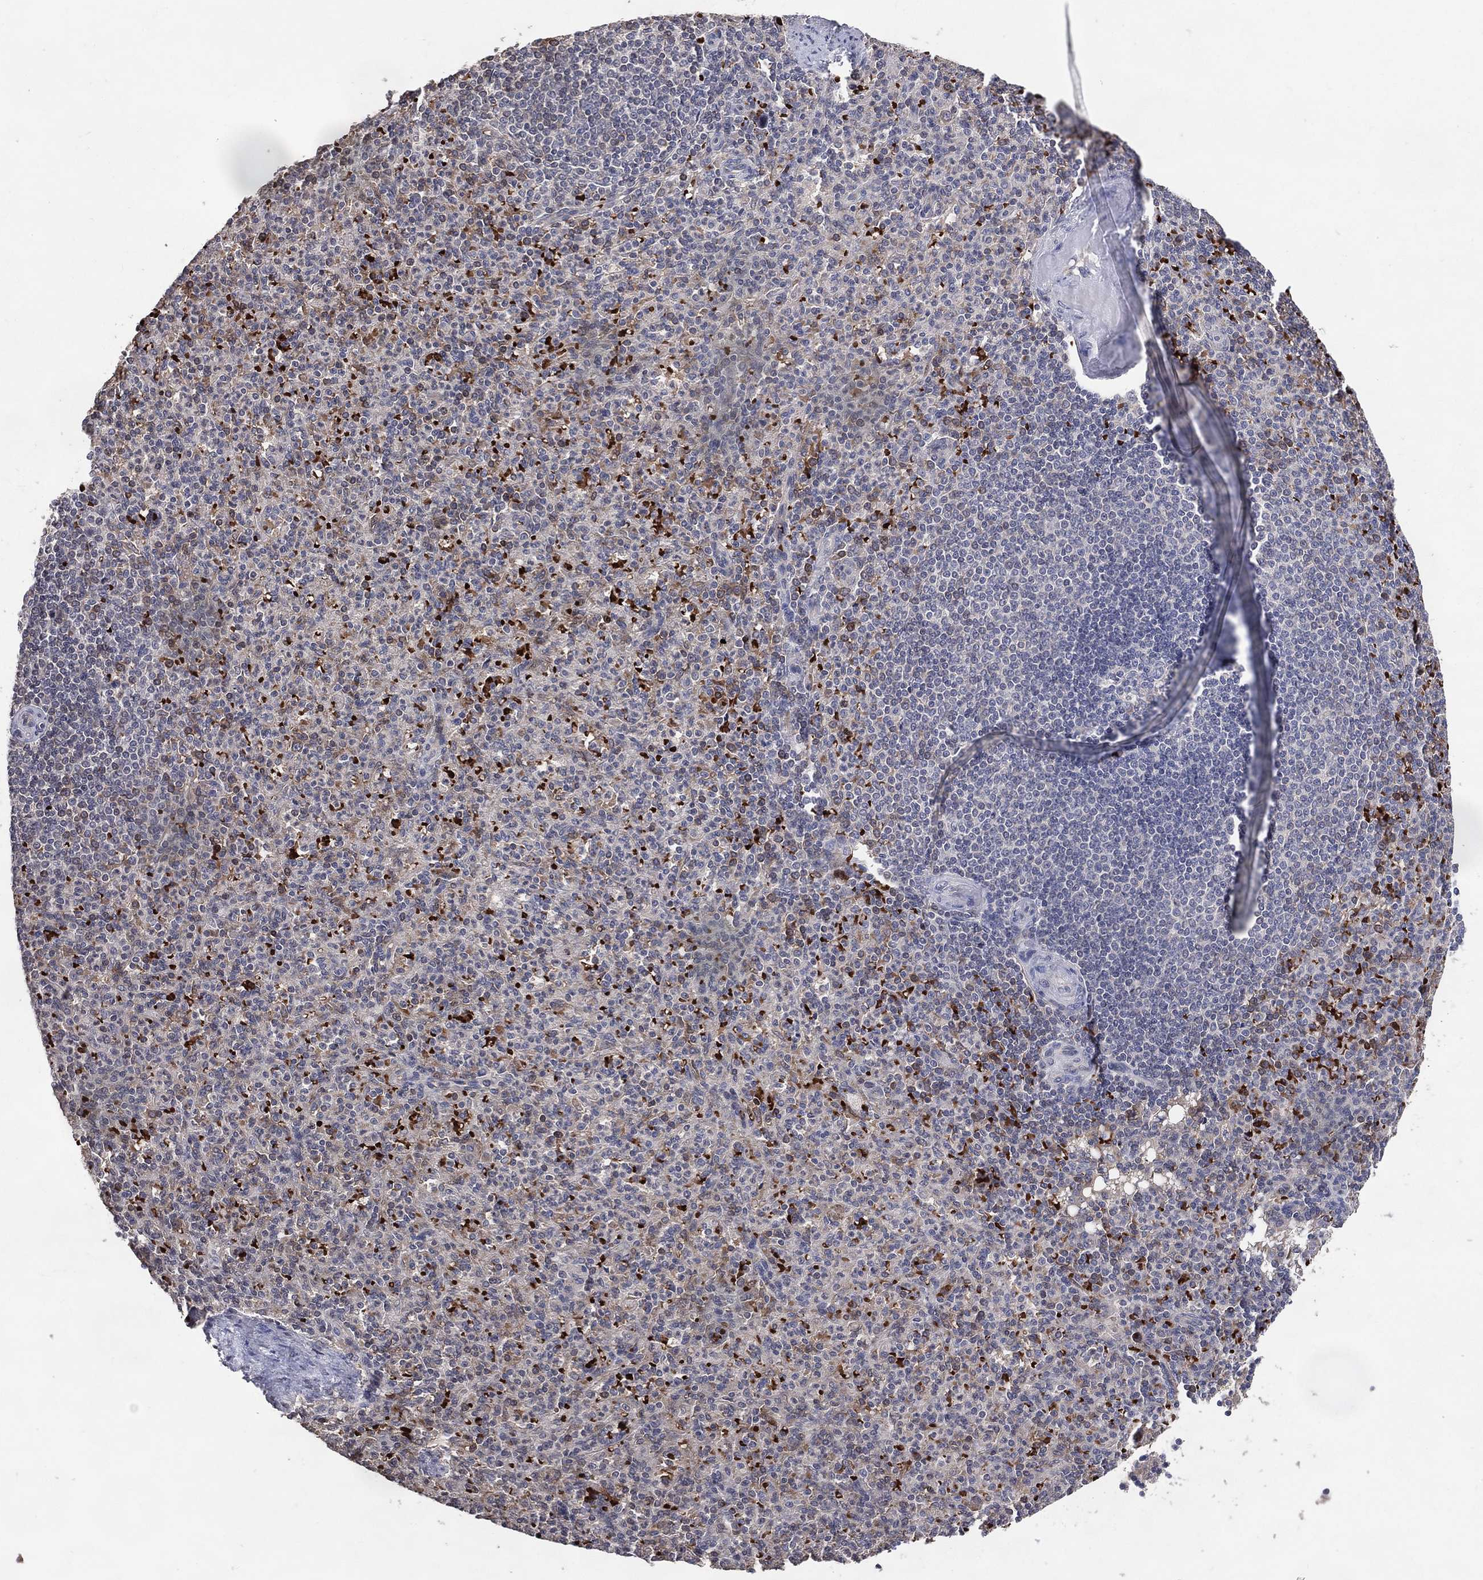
{"staining": {"intensity": "negative", "quantity": "none", "location": "none"}, "tissue": "spleen", "cell_type": "Cells in red pulp", "image_type": "normal", "snomed": [{"axis": "morphology", "description": "Normal tissue, NOS"}, {"axis": "topography", "description": "Spleen"}], "caption": "Immunohistochemical staining of unremarkable spleen exhibits no significant staining in cells in red pulp.", "gene": "DNAH7", "patient": {"sex": "female", "age": 74}}